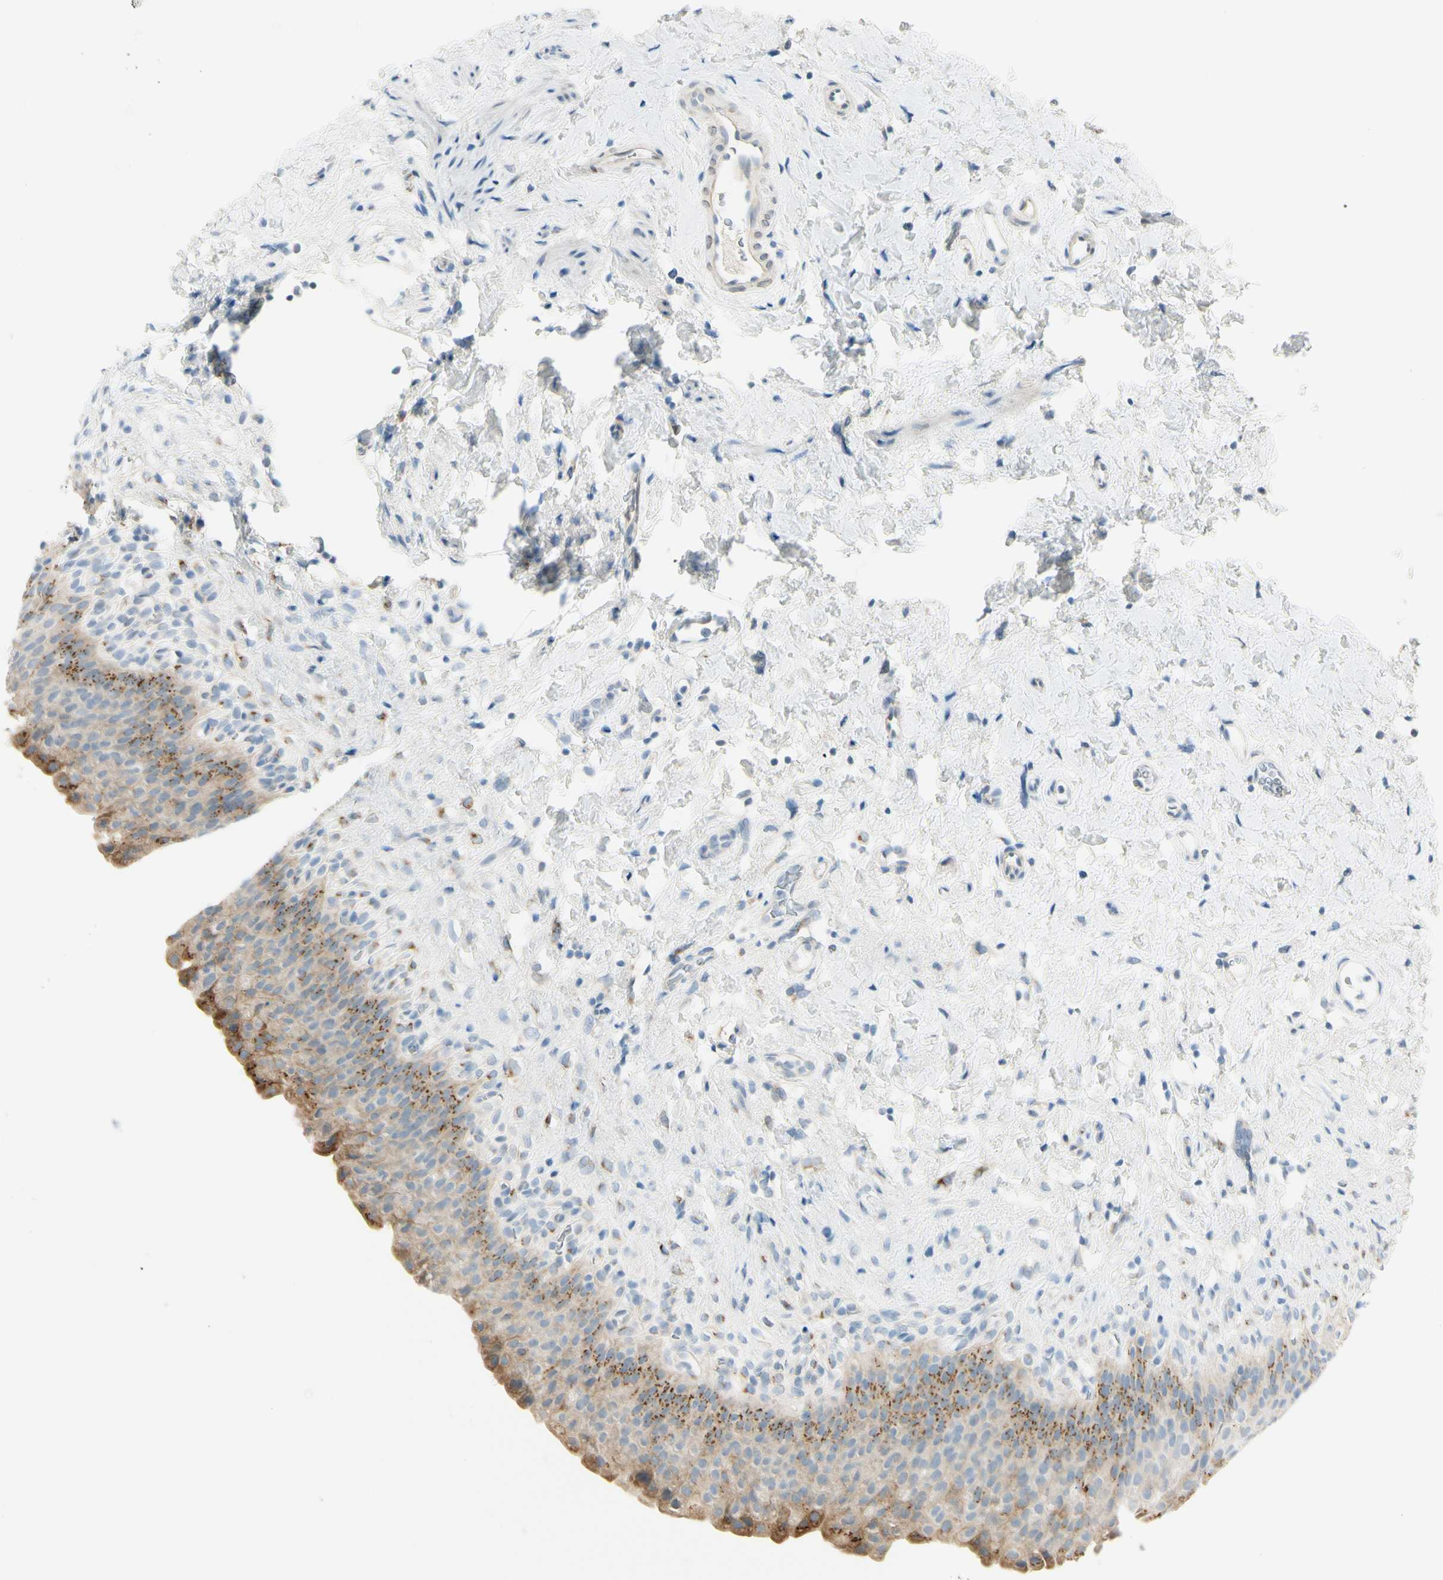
{"staining": {"intensity": "strong", "quantity": "<25%", "location": "cytoplasmic/membranous"}, "tissue": "urinary bladder", "cell_type": "Urothelial cells", "image_type": "normal", "snomed": [{"axis": "morphology", "description": "Normal tissue, NOS"}, {"axis": "topography", "description": "Urinary bladder"}], "caption": "This histopathology image reveals benign urinary bladder stained with immunohistochemistry (IHC) to label a protein in brown. The cytoplasmic/membranous of urothelial cells show strong positivity for the protein. Nuclei are counter-stained blue.", "gene": "GALNT5", "patient": {"sex": "female", "age": 79}}